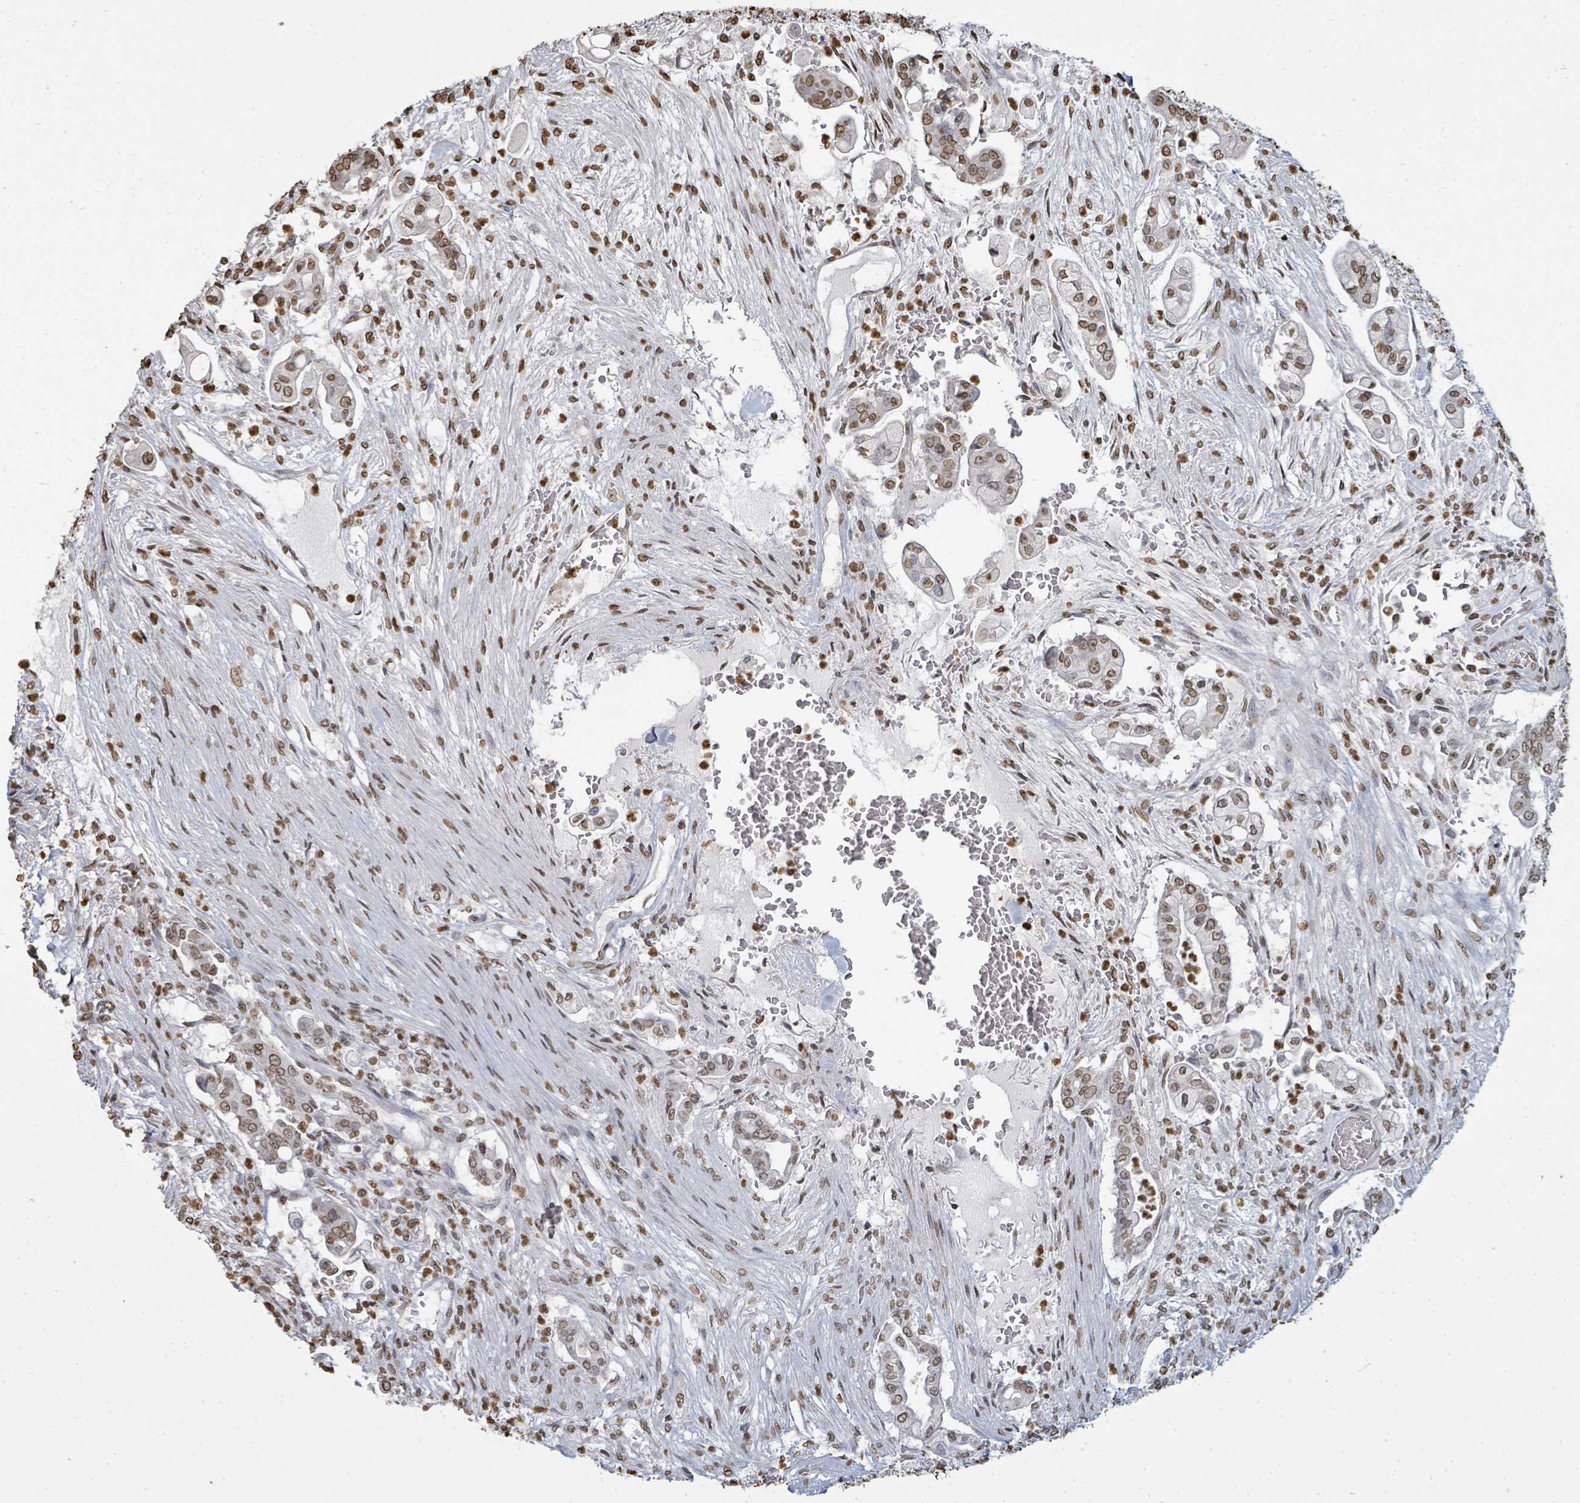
{"staining": {"intensity": "moderate", "quantity": ">75%", "location": "nuclear"}, "tissue": "pancreatic cancer", "cell_type": "Tumor cells", "image_type": "cancer", "snomed": [{"axis": "morphology", "description": "Adenocarcinoma, NOS"}, {"axis": "topography", "description": "Pancreas"}], "caption": "A medium amount of moderate nuclear positivity is identified in about >75% of tumor cells in pancreatic cancer (adenocarcinoma) tissue.", "gene": "MRPS12", "patient": {"sex": "female", "age": 69}}